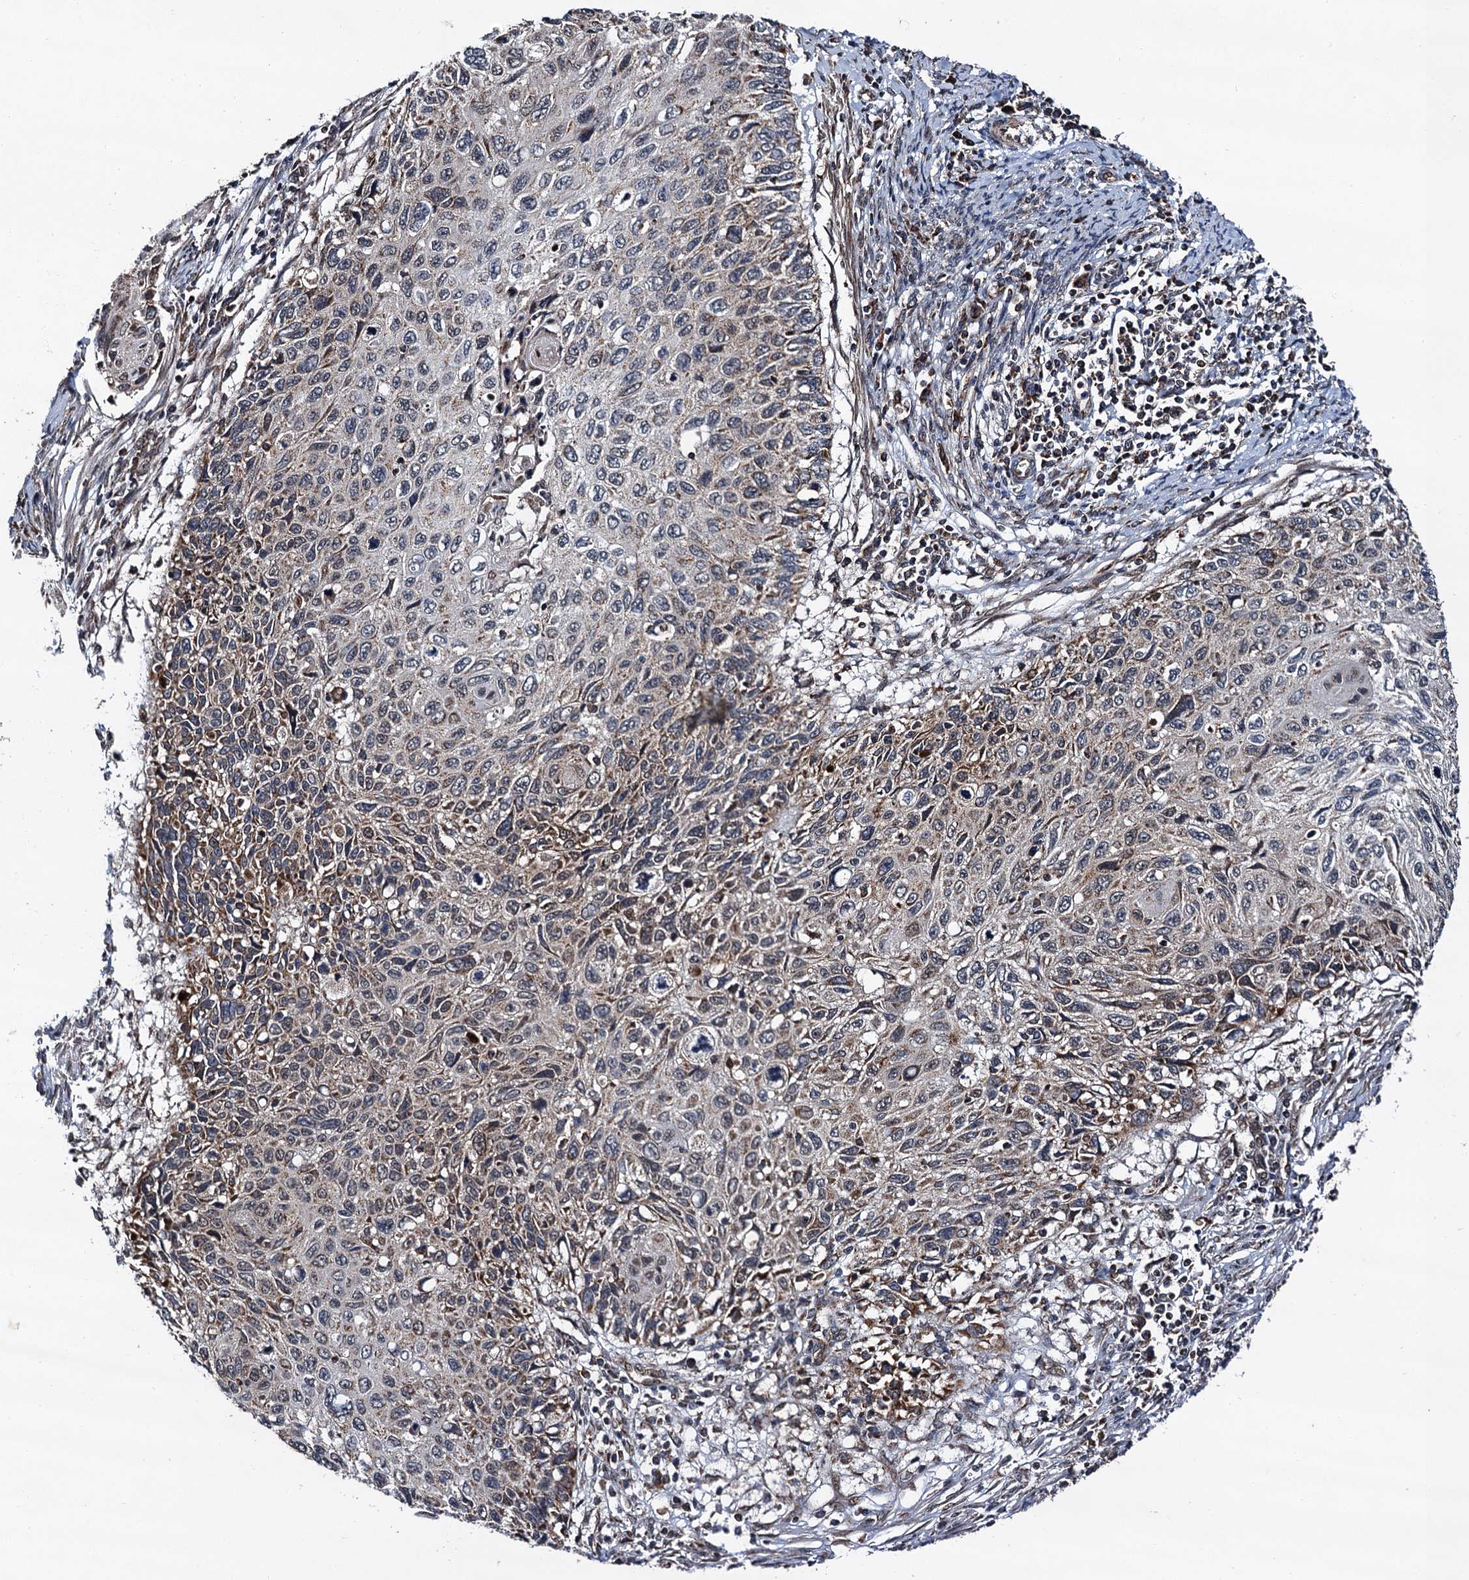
{"staining": {"intensity": "weak", "quantity": "<25%", "location": "cytoplasmic/membranous"}, "tissue": "cervical cancer", "cell_type": "Tumor cells", "image_type": "cancer", "snomed": [{"axis": "morphology", "description": "Squamous cell carcinoma, NOS"}, {"axis": "topography", "description": "Cervix"}], "caption": "Cervical cancer stained for a protein using immunohistochemistry shows no positivity tumor cells.", "gene": "CMPK2", "patient": {"sex": "female", "age": 70}}